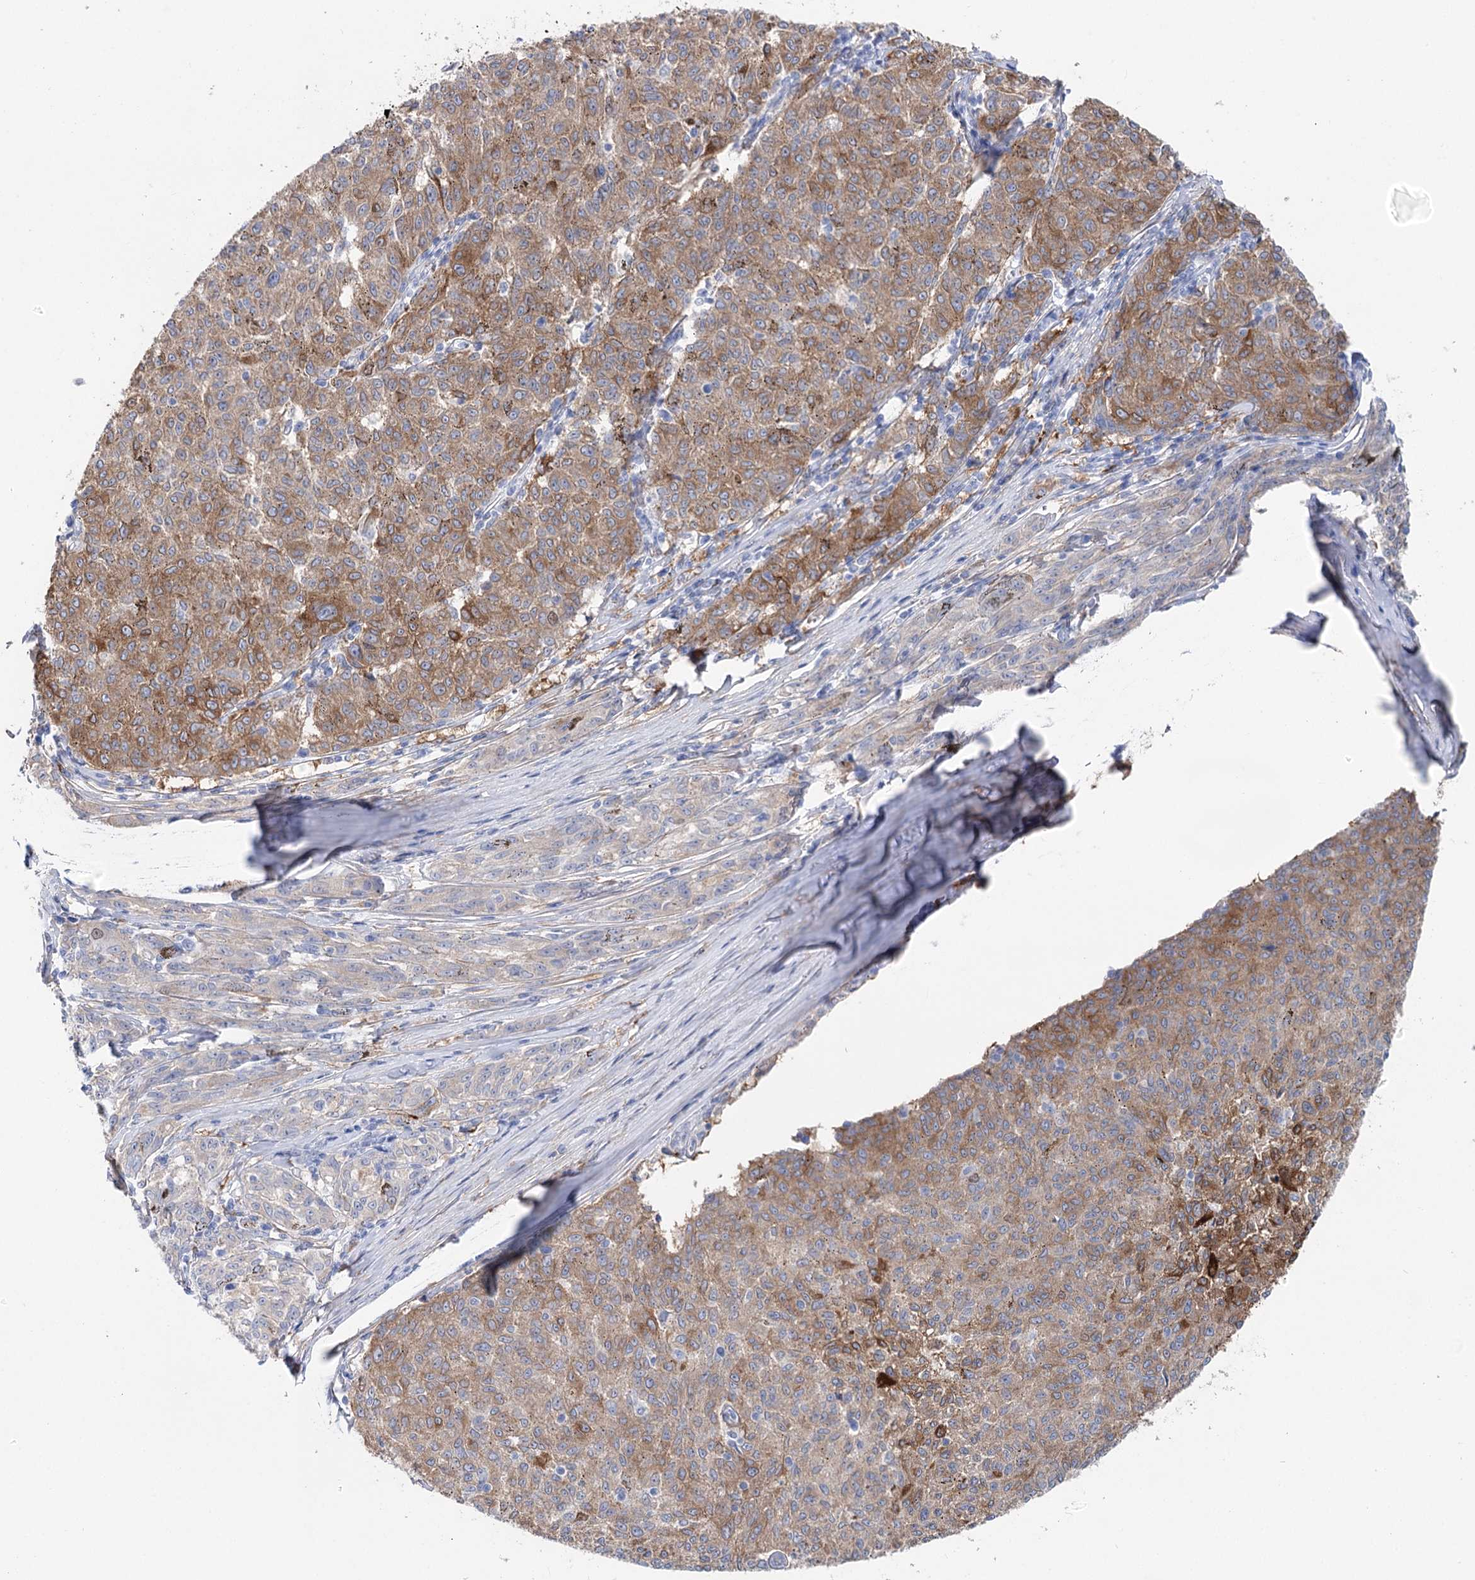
{"staining": {"intensity": "moderate", "quantity": ">75%", "location": "cytoplasmic/membranous"}, "tissue": "melanoma", "cell_type": "Tumor cells", "image_type": "cancer", "snomed": [{"axis": "morphology", "description": "Malignant melanoma, NOS"}, {"axis": "topography", "description": "Skin"}], "caption": "Moderate cytoplasmic/membranous positivity is seen in approximately >75% of tumor cells in melanoma.", "gene": "UGDH", "patient": {"sex": "female", "age": 72}}